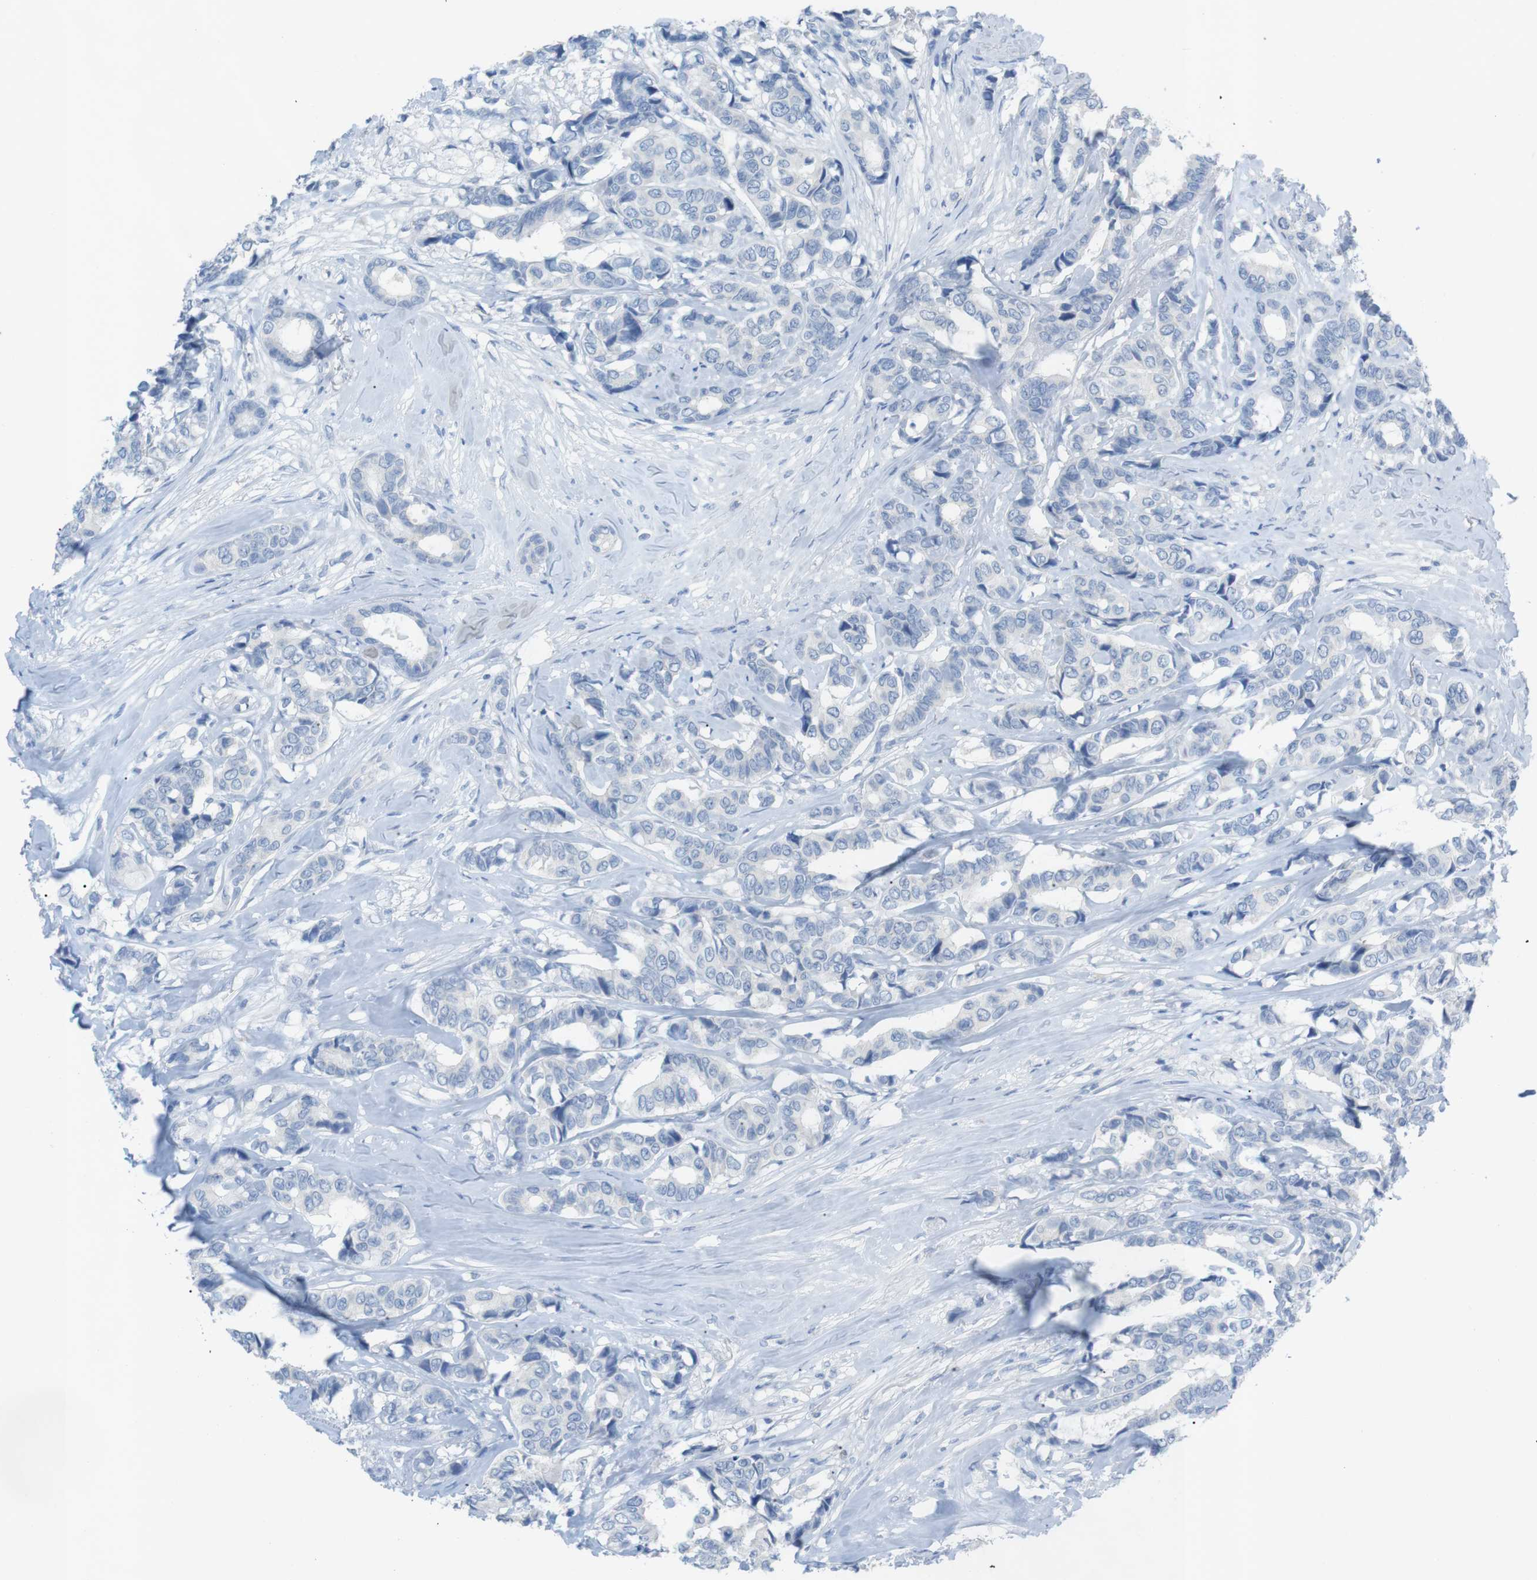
{"staining": {"intensity": "negative", "quantity": "none", "location": "none"}, "tissue": "breast cancer", "cell_type": "Tumor cells", "image_type": "cancer", "snomed": [{"axis": "morphology", "description": "Duct carcinoma"}, {"axis": "topography", "description": "Breast"}], "caption": "The image demonstrates no staining of tumor cells in breast cancer. (DAB immunohistochemistry (IHC) with hematoxylin counter stain).", "gene": "SALL4", "patient": {"sex": "female", "age": 87}}